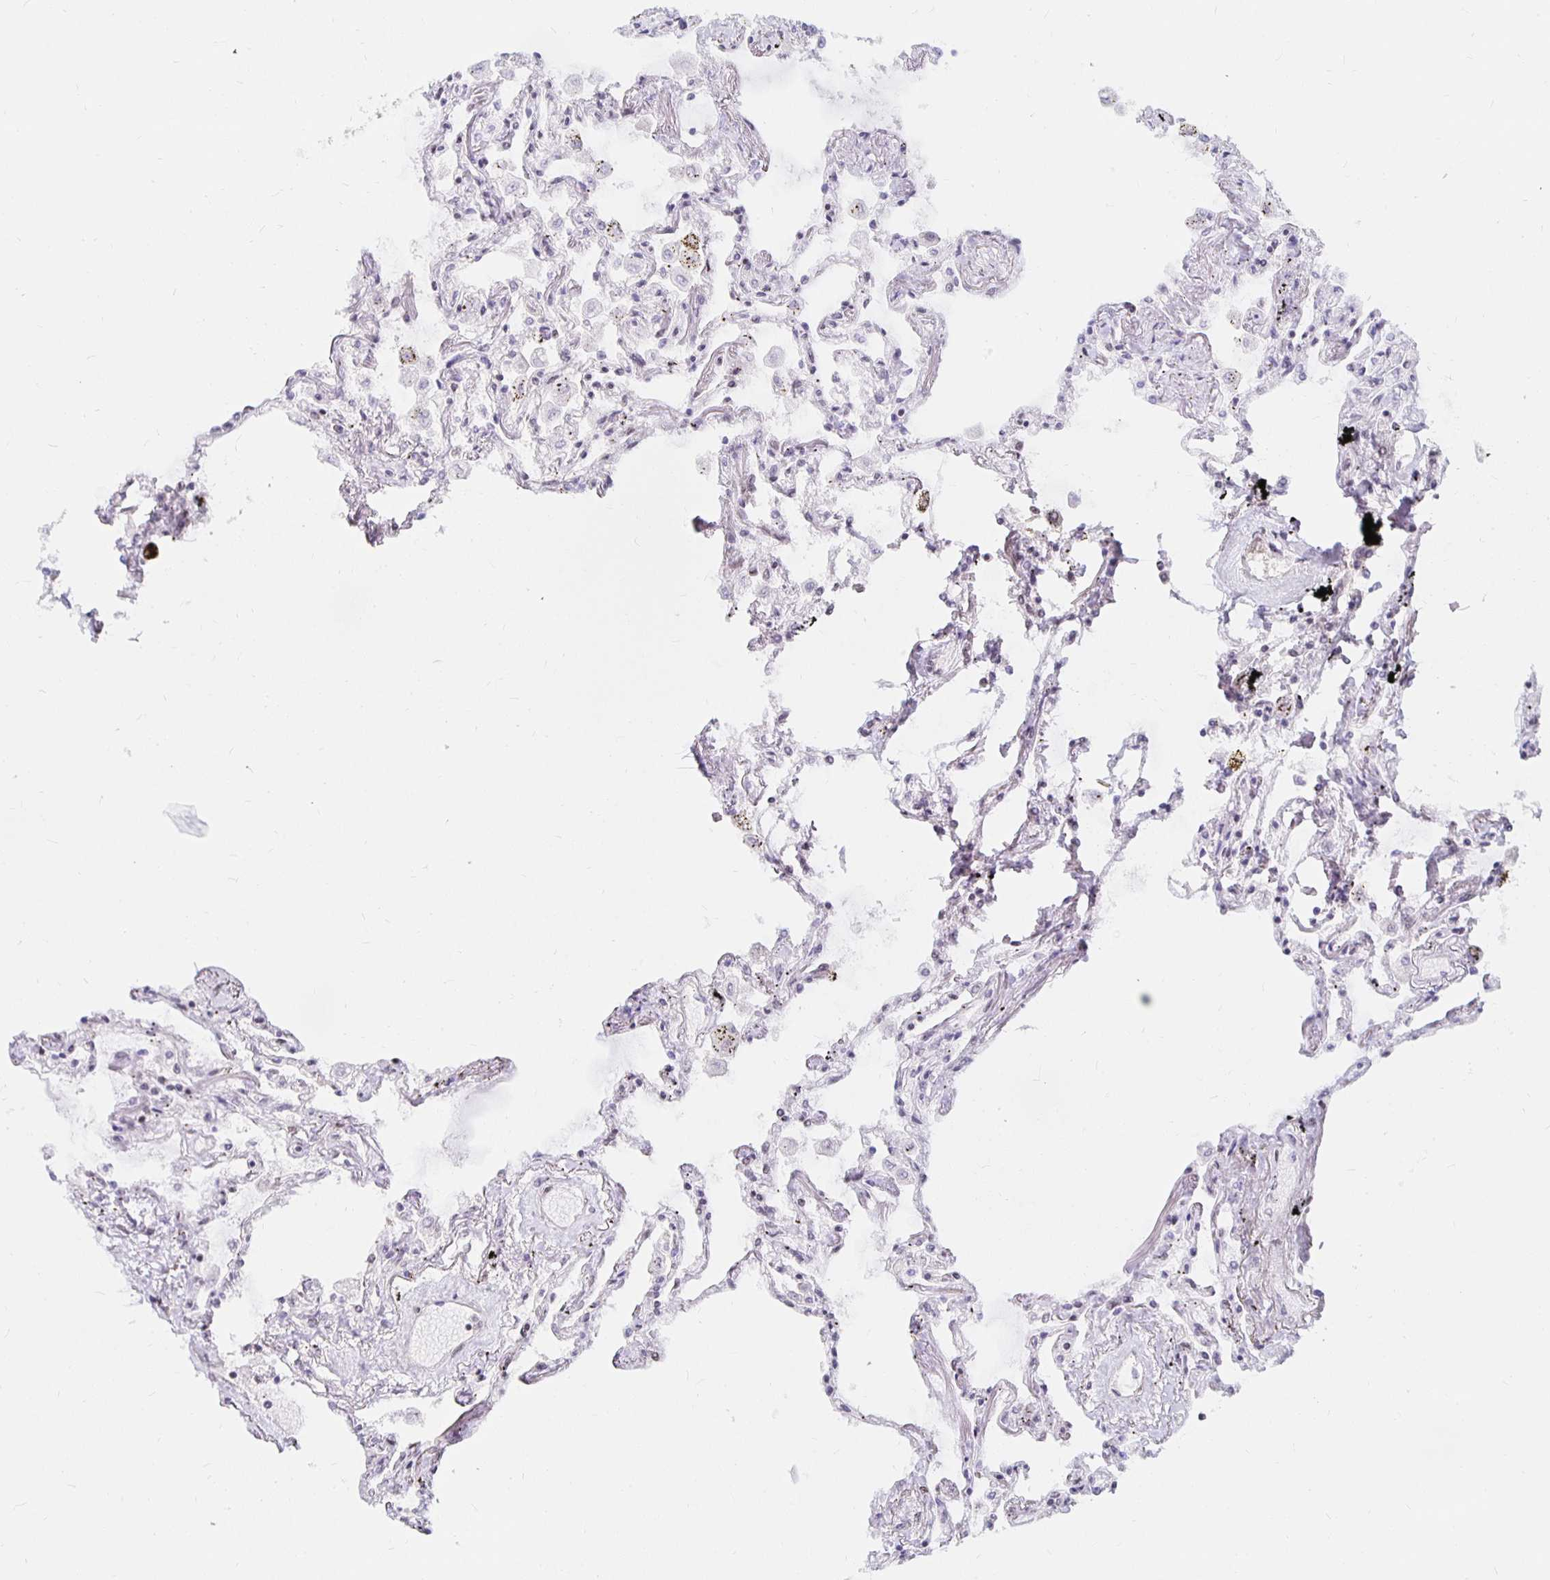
{"staining": {"intensity": "moderate", "quantity": "<25%", "location": "cytoplasmic/membranous"}, "tissue": "lung", "cell_type": "Alveolar cells", "image_type": "normal", "snomed": [{"axis": "morphology", "description": "Normal tissue, NOS"}, {"axis": "morphology", "description": "Adenocarcinoma, NOS"}, {"axis": "topography", "description": "Cartilage tissue"}, {"axis": "topography", "description": "Lung"}], "caption": "Lung stained with a protein marker exhibits moderate staining in alveolar cells.", "gene": "PDAP1", "patient": {"sex": "female", "age": 67}}